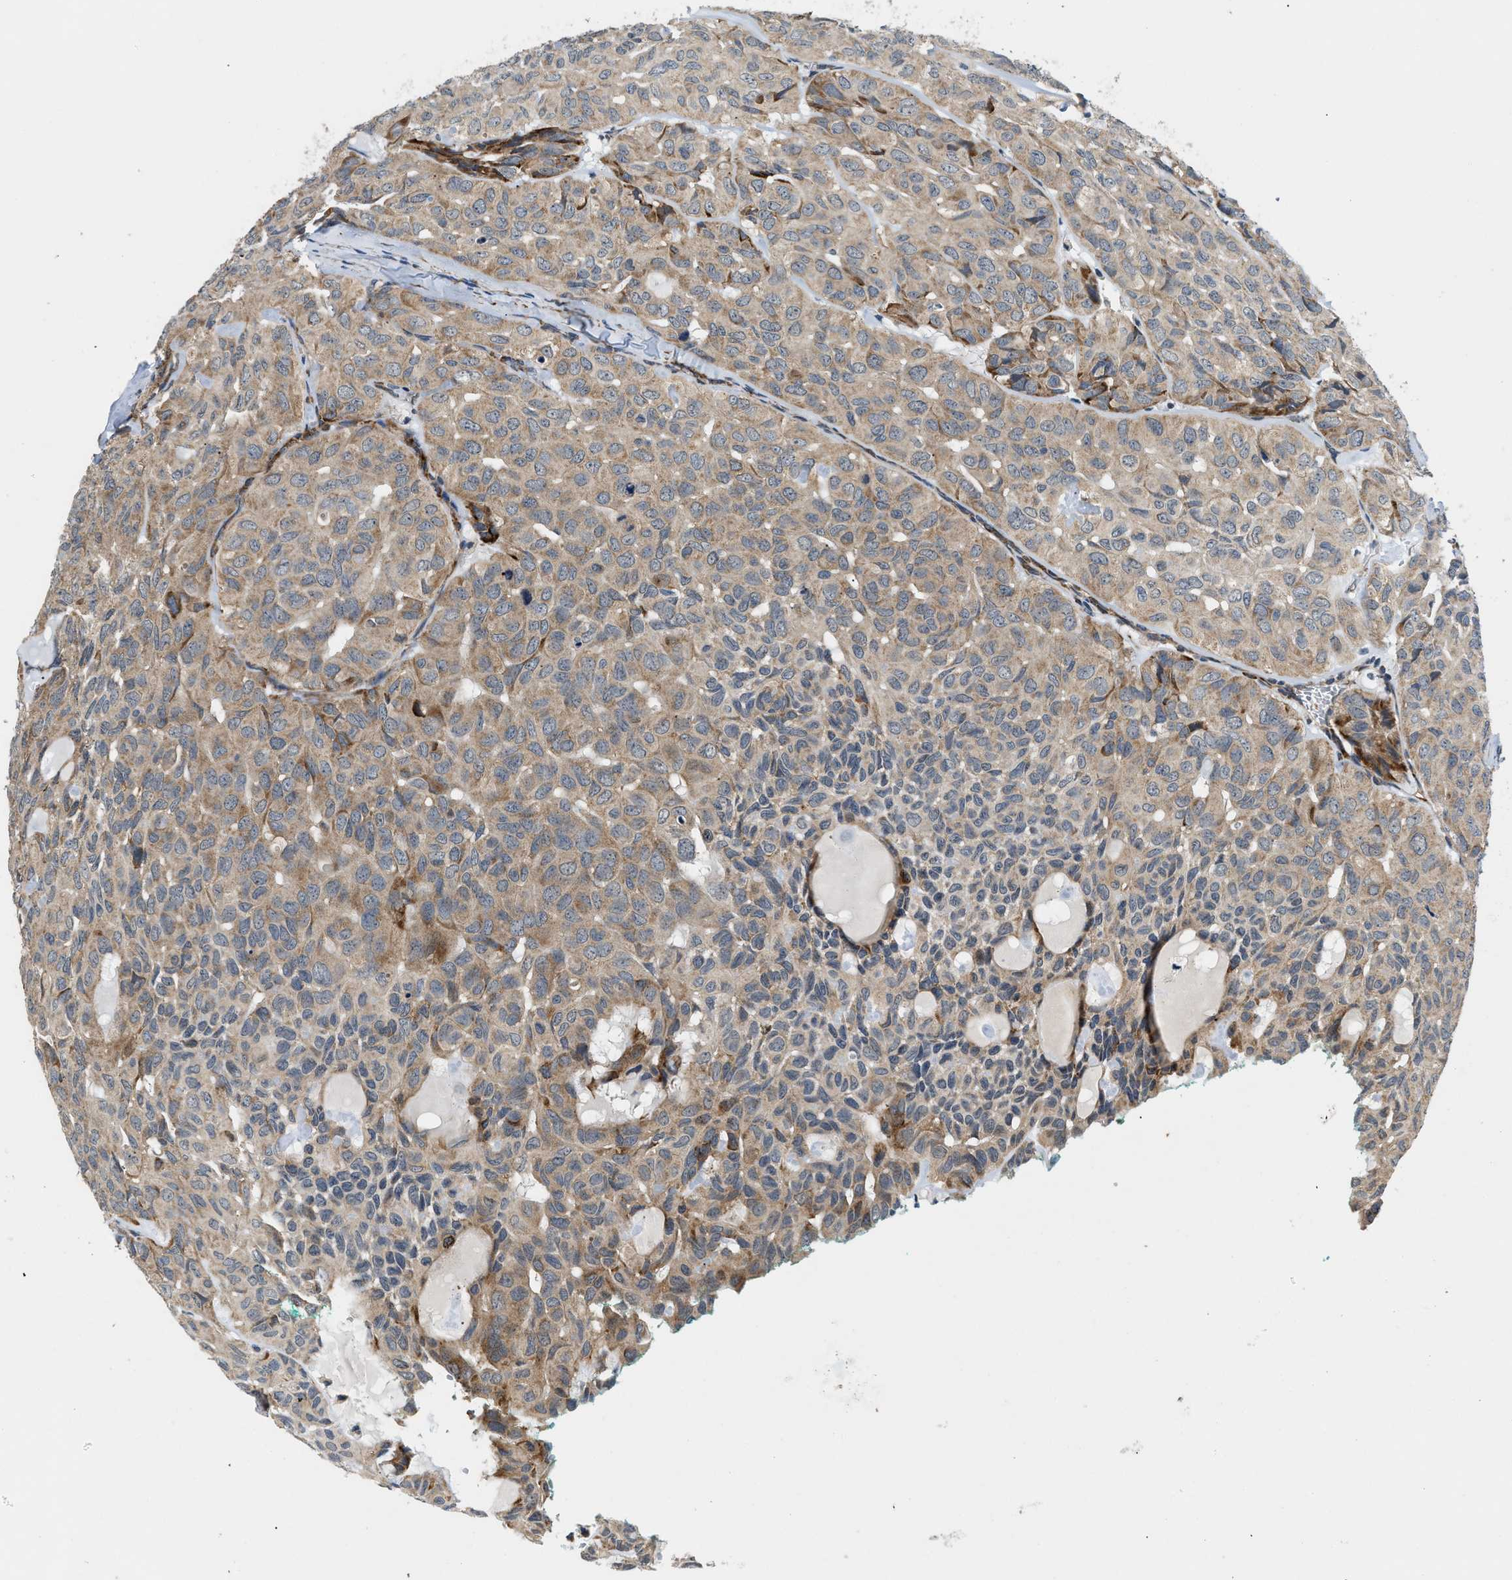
{"staining": {"intensity": "weak", "quantity": ">75%", "location": "cytoplasmic/membranous"}, "tissue": "head and neck cancer", "cell_type": "Tumor cells", "image_type": "cancer", "snomed": [{"axis": "morphology", "description": "Adenocarcinoma, NOS"}, {"axis": "topography", "description": "Salivary gland, NOS"}, {"axis": "topography", "description": "Head-Neck"}], "caption": "Immunohistochemical staining of adenocarcinoma (head and neck) shows low levels of weak cytoplasmic/membranous expression in about >75% of tumor cells.", "gene": "ZNF599", "patient": {"sex": "female", "age": 76}}